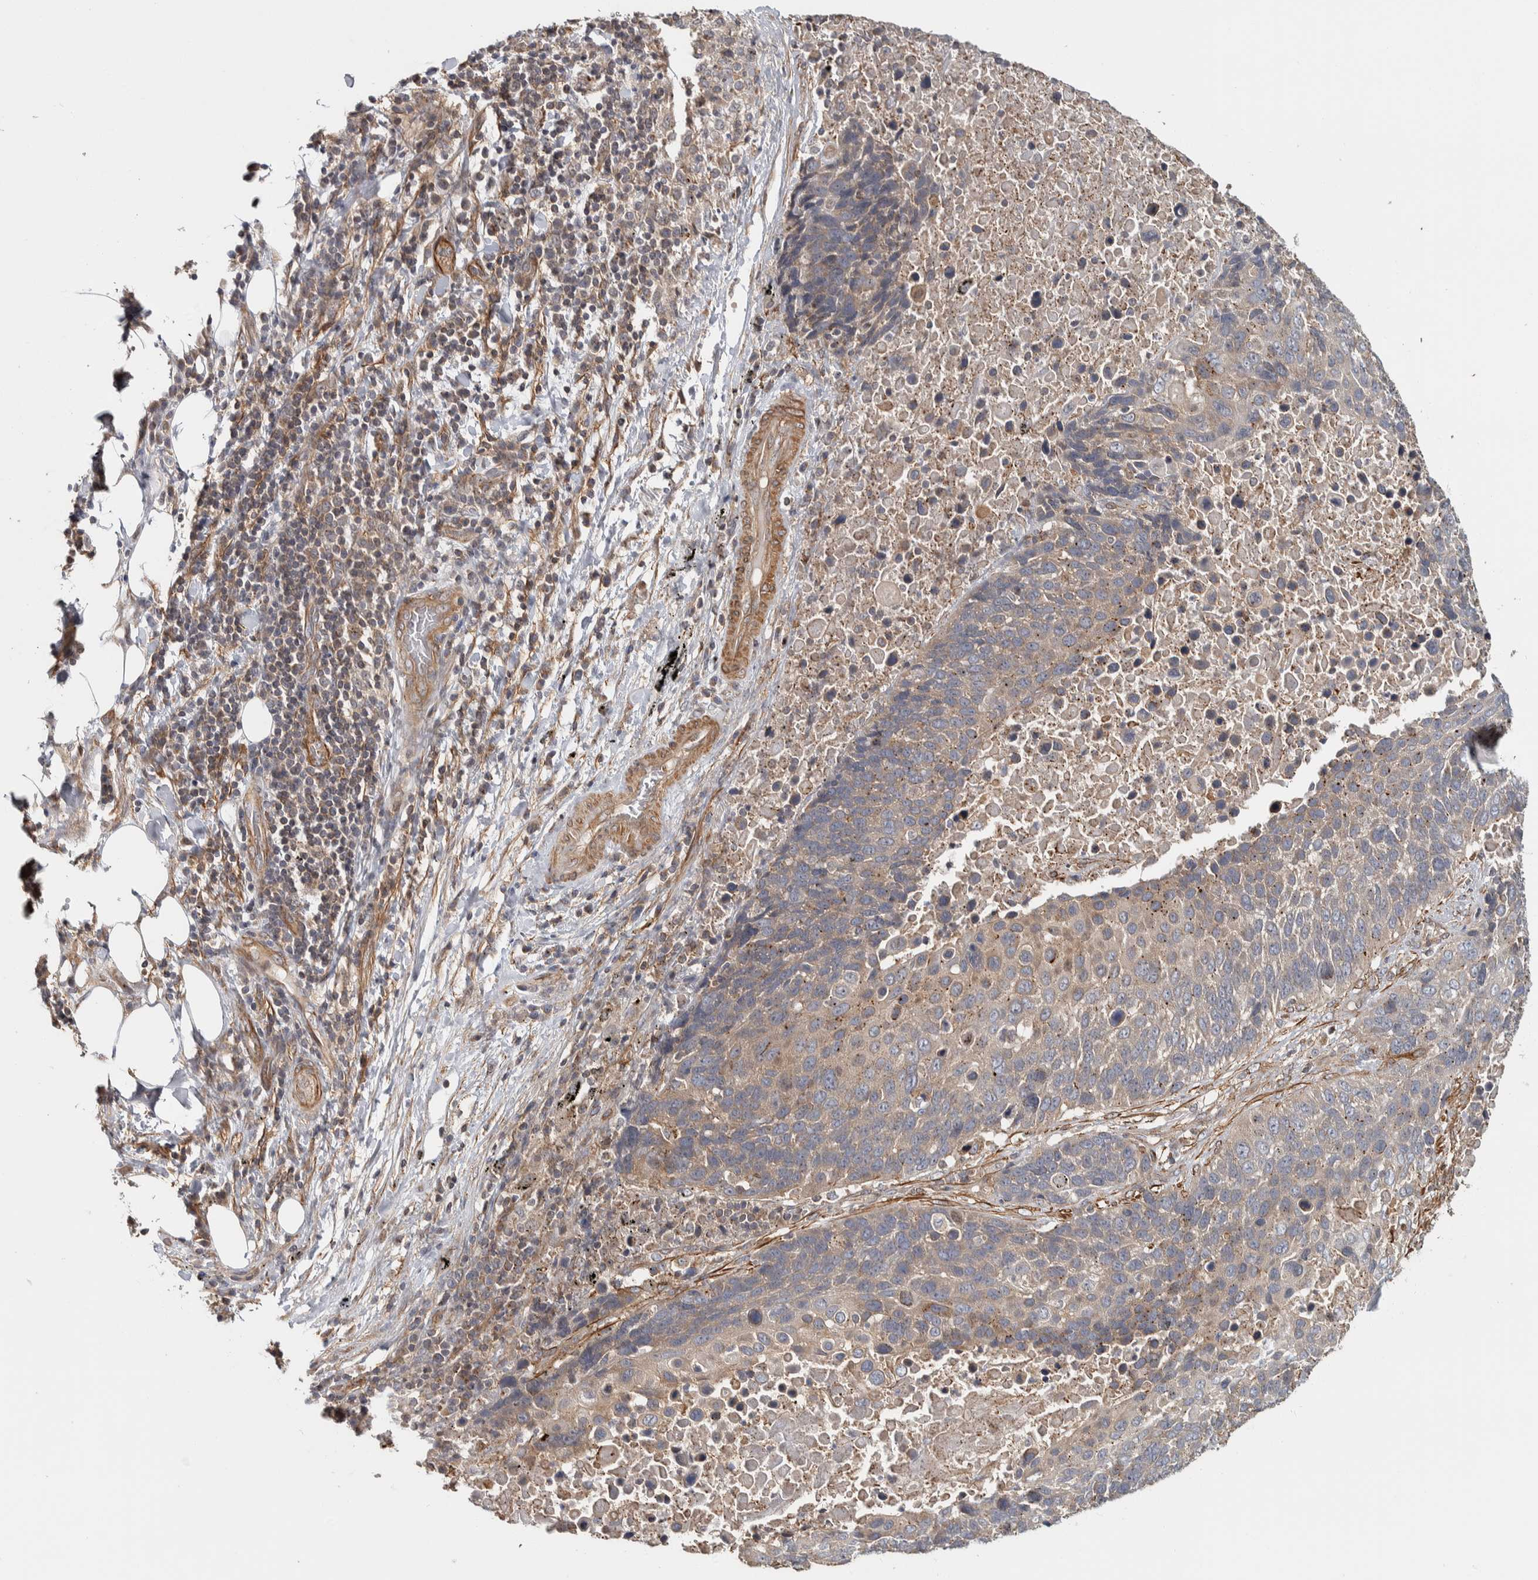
{"staining": {"intensity": "weak", "quantity": ">75%", "location": "cytoplasmic/membranous"}, "tissue": "lung cancer", "cell_type": "Tumor cells", "image_type": "cancer", "snomed": [{"axis": "morphology", "description": "Squamous cell carcinoma, NOS"}, {"axis": "topography", "description": "Lung"}], "caption": "The image demonstrates staining of squamous cell carcinoma (lung), revealing weak cytoplasmic/membranous protein expression (brown color) within tumor cells. (IHC, brightfield microscopy, high magnification).", "gene": "CHMP4C", "patient": {"sex": "male", "age": 66}}